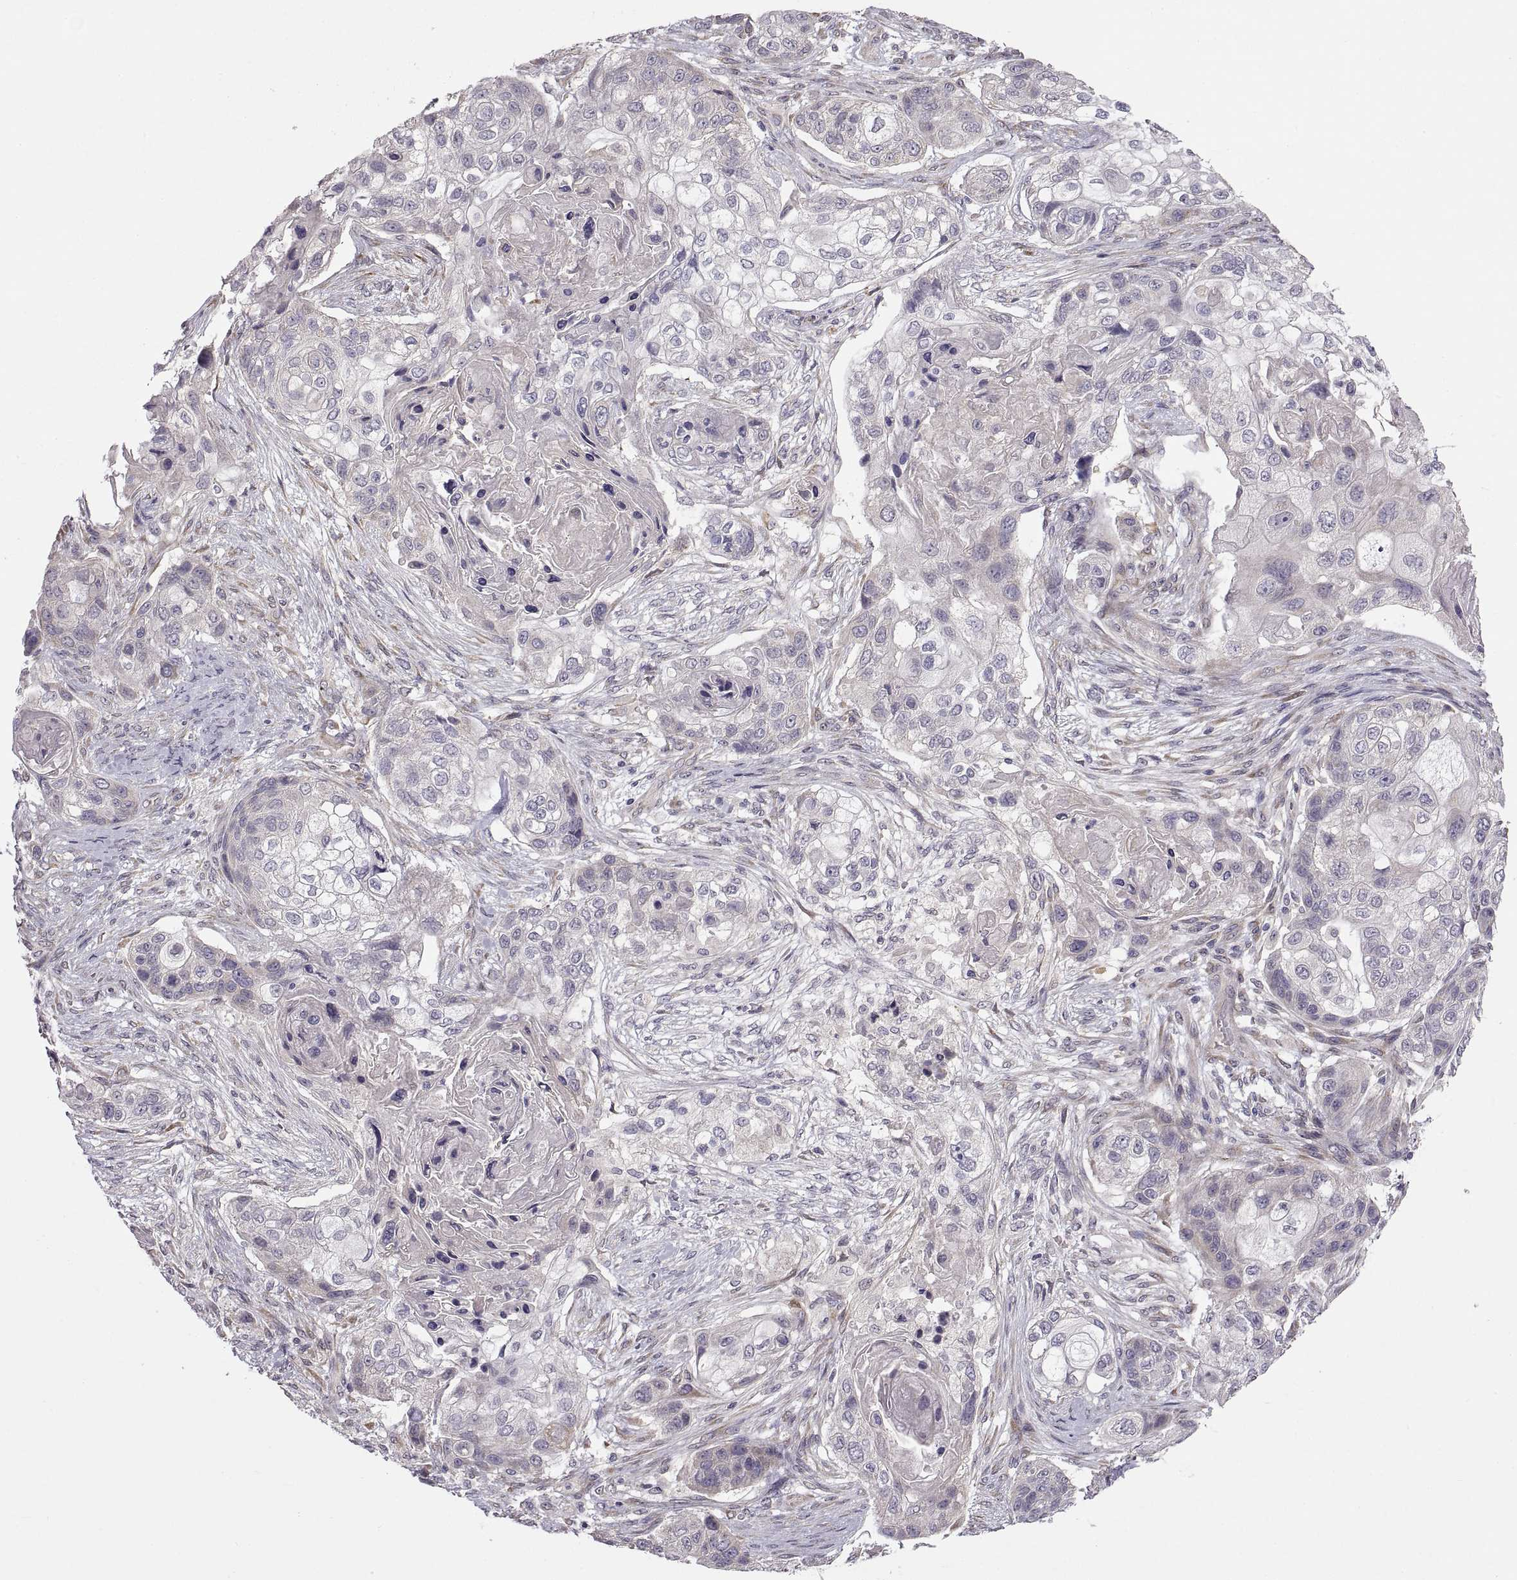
{"staining": {"intensity": "negative", "quantity": "none", "location": "none"}, "tissue": "lung cancer", "cell_type": "Tumor cells", "image_type": "cancer", "snomed": [{"axis": "morphology", "description": "Squamous cell carcinoma, NOS"}, {"axis": "topography", "description": "Lung"}], "caption": "Histopathology image shows no protein expression in tumor cells of lung cancer tissue. The staining is performed using DAB brown chromogen with nuclei counter-stained in using hematoxylin.", "gene": "ACSBG2", "patient": {"sex": "male", "age": 69}}